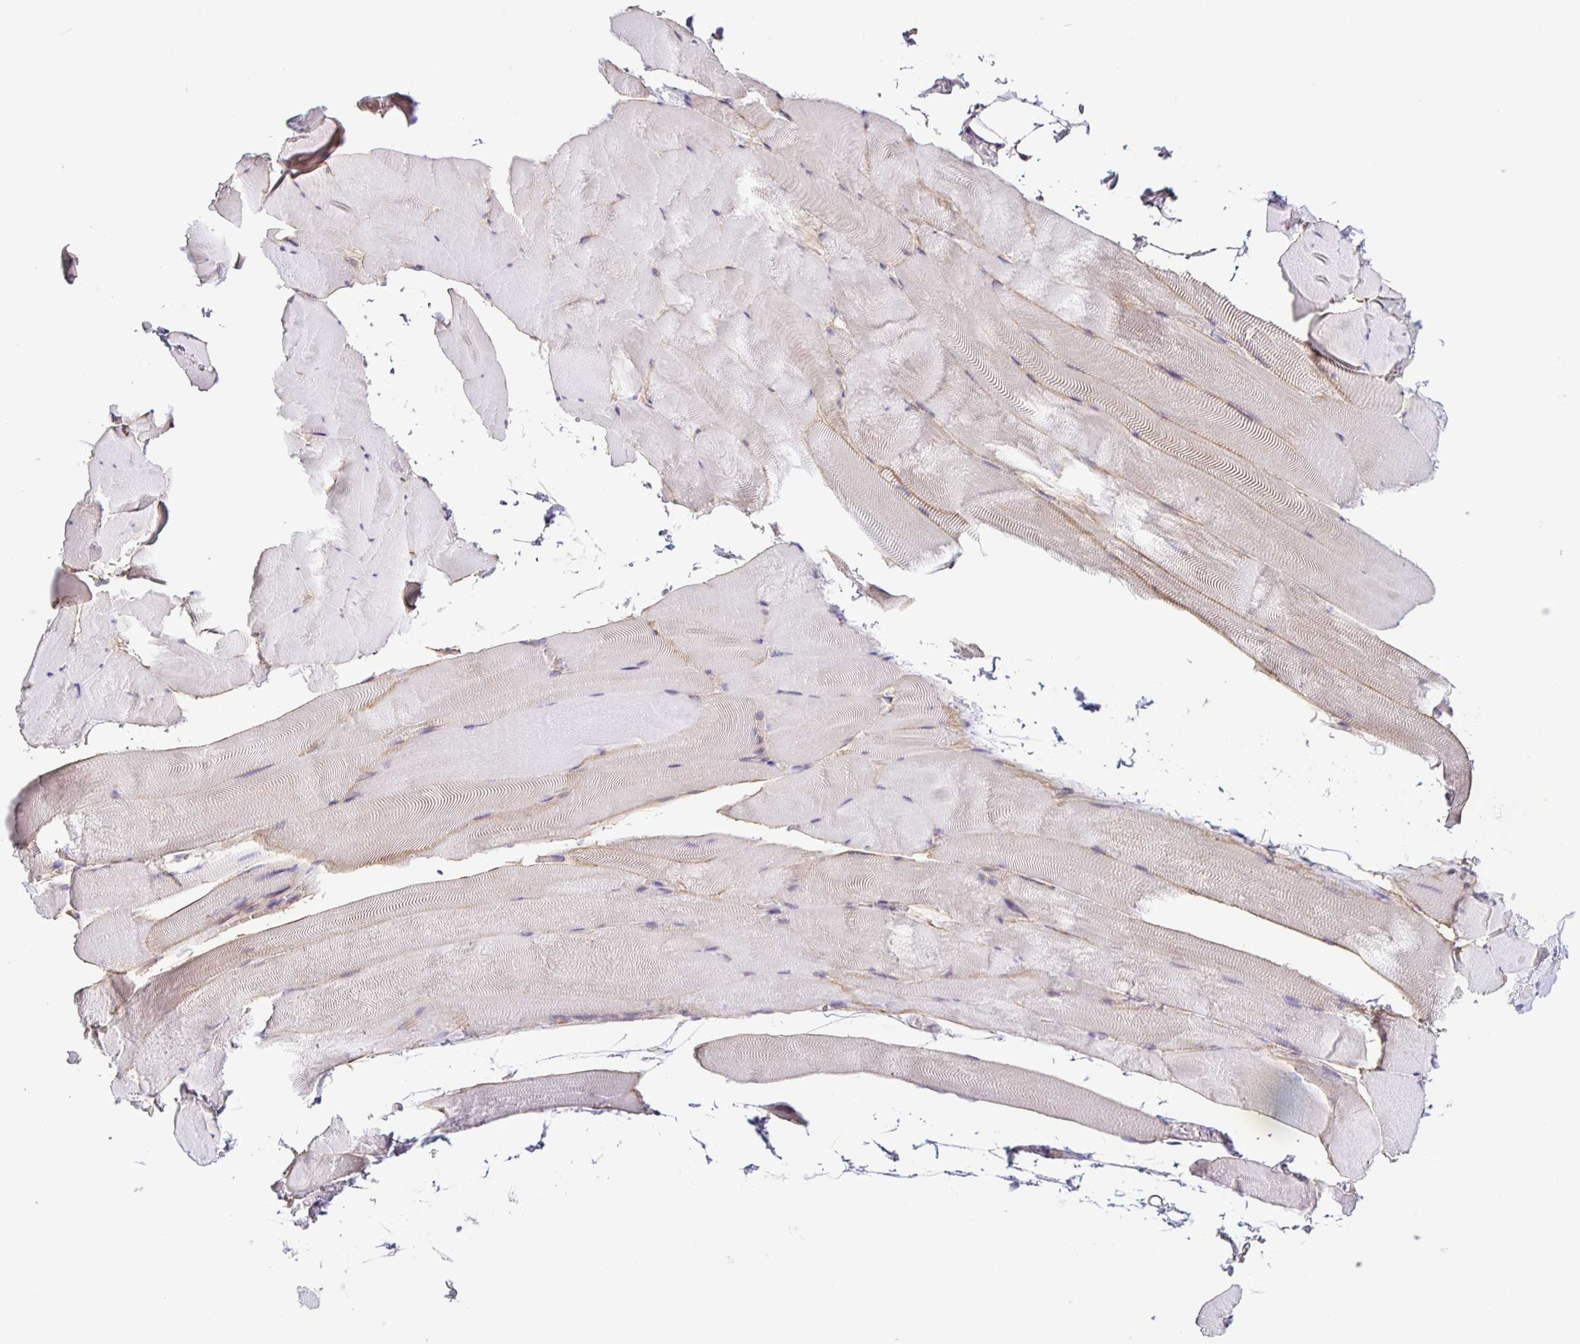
{"staining": {"intensity": "weak", "quantity": "<25%", "location": "cytoplasmic/membranous"}, "tissue": "skeletal muscle", "cell_type": "Myocytes", "image_type": "normal", "snomed": [{"axis": "morphology", "description": "Normal tissue, NOS"}, {"axis": "topography", "description": "Skeletal muscle"}], "caption": "Myocytes show no significant protein positivity in unremarkable skeletal muscle. (DAB IHC, high magnification).", "gene": "BOLL", "patient": {"sex": "female", "age": 64}}